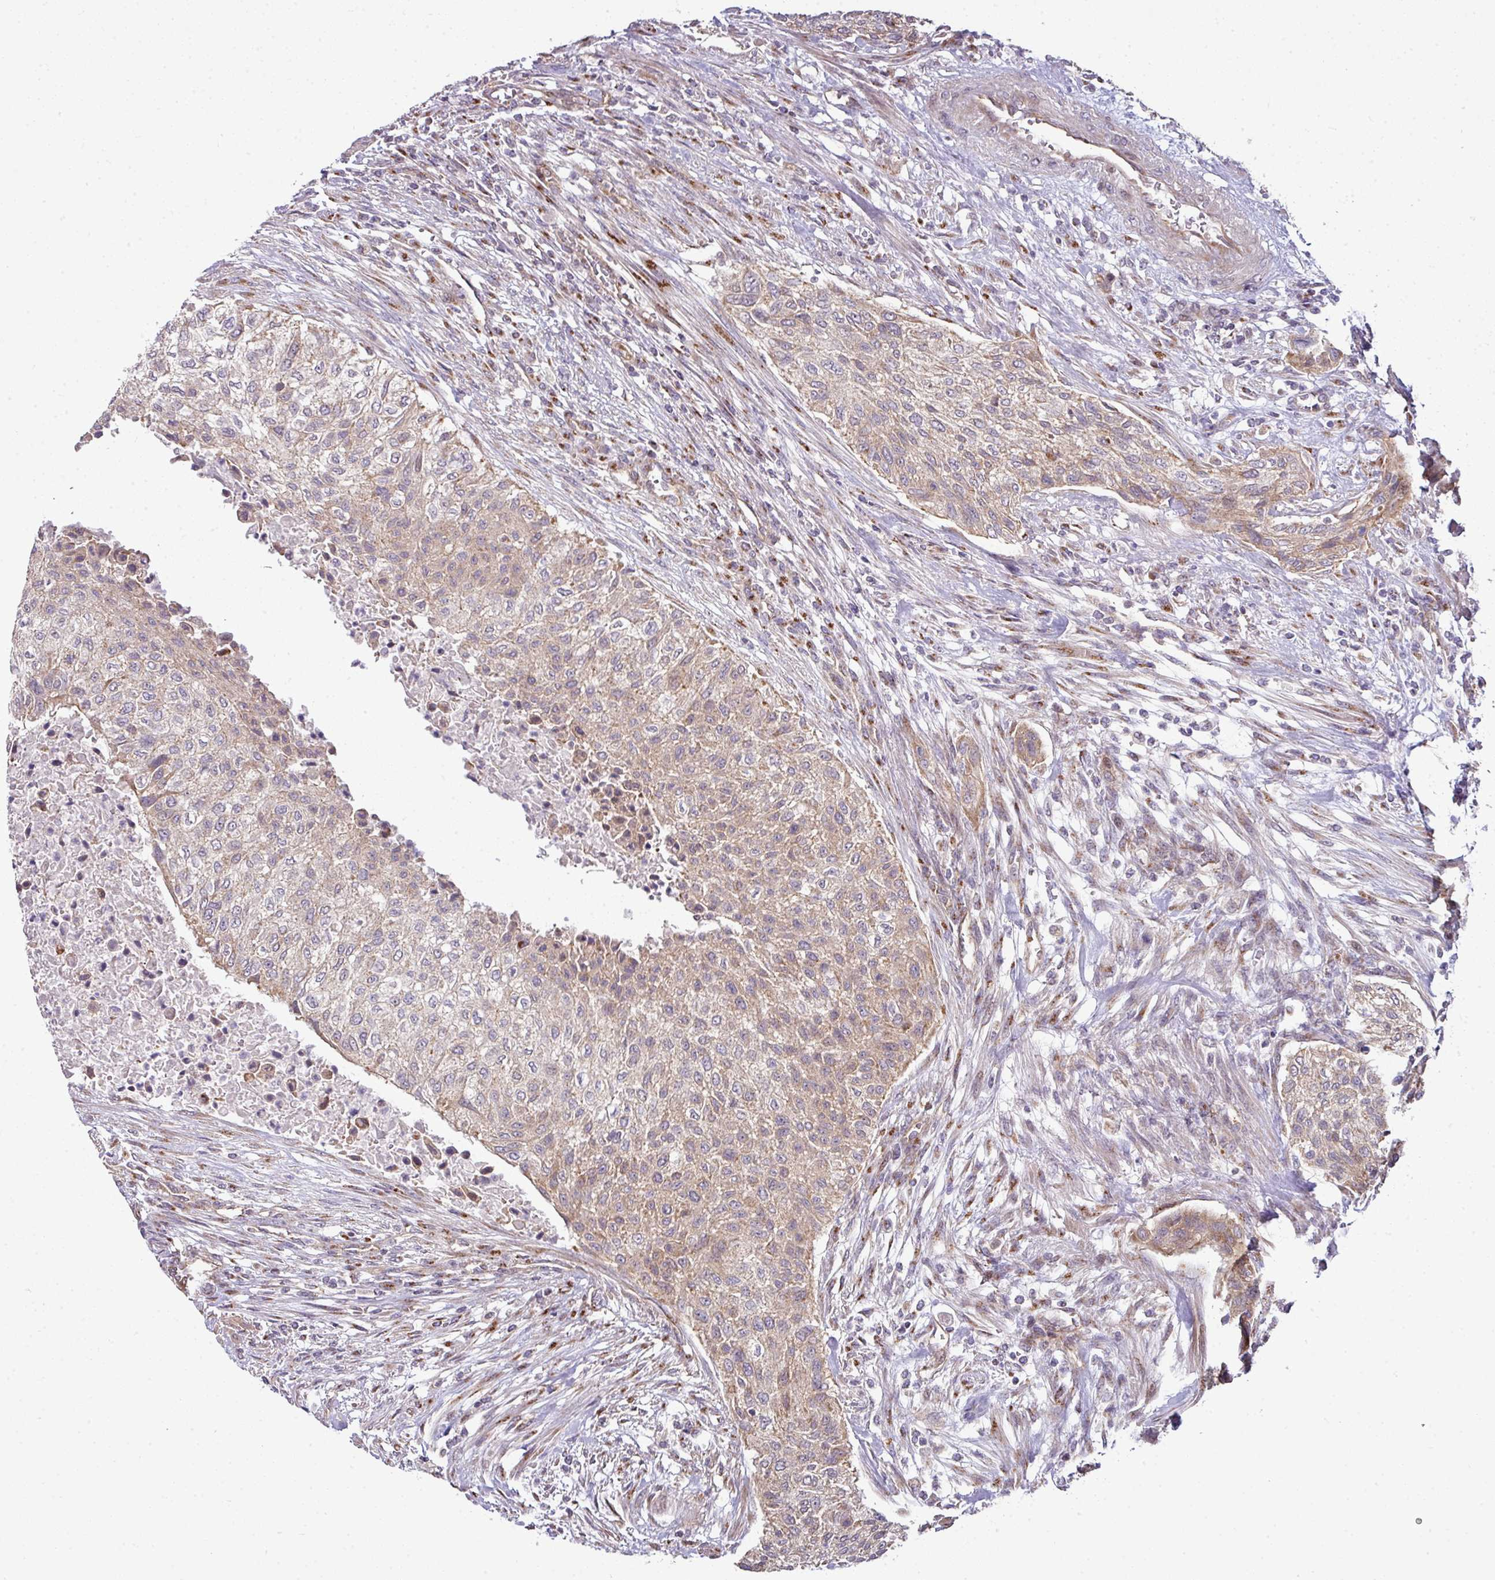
{"staining": {"intensity": "weak", "quantity": ">75%", "location": "cytoplasmic/membranous"}, "tissue": "urothelial cancer", "cell_type": "Tumor cells", "image_type": "cancer", "snomed": [{"axis": "morphology", "description": "Normal tissue, NOS"}, {"axis": "morphology", "description": "Urothelial carcinoma, NOS"}, {"axis": "topography", "description": "Urinary bladder"}, {"axis": "topography", "description": "Peripheral nerve tissue"}], "caption": "This is a photomicrograph of immunohistochemistry (IHC) staining of urothelial cancer, which shows weak expression in the cytoplasmic/membranous of tumor cells.", "gene": "TIMMDC1", "patient": {"sex": "male", "age": 35}}